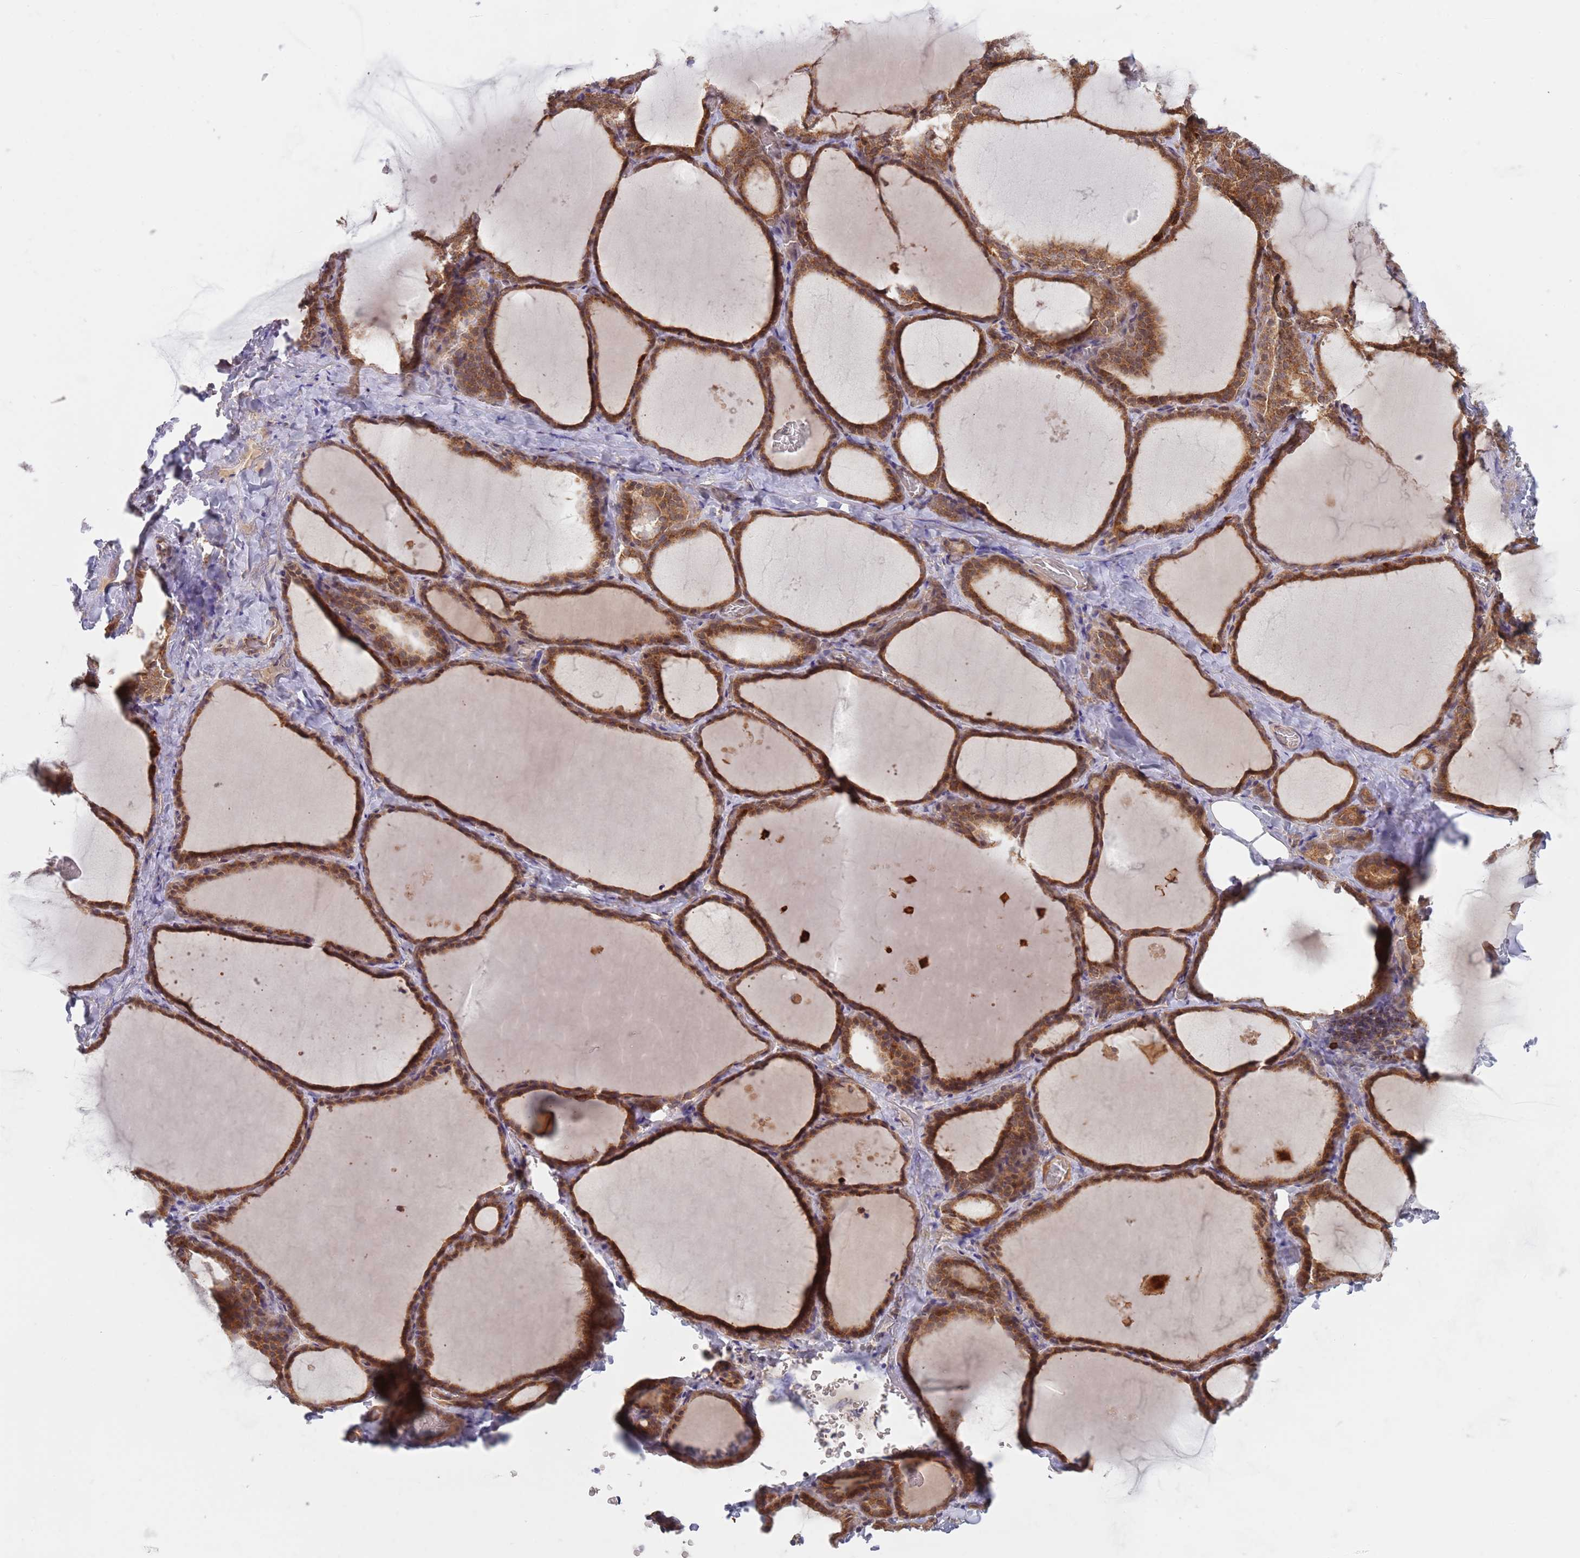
{"staining": {"intensity": "strong", "quantity": ">75%", "location": "cytoplasmic/membranous"}, "tissue": "thyroid gland", "cell_type": "Glandular cells", "image_type": "normal", "snomed": [{"axis": "morphology", "description": "Normal tissue, NOS"}, {"axis": "topography", "description": "Thyroid gland"}], "caption": "Thyroid gland stained for a protein shows strong cytoplasmic/membranous positivity in glandular cells. Immunohistochemistry (ihc) stains the protein in brown and the nuclei are stained blue.", "gene": "GUK1", "patient": {"sex": "female", "age": 39}}